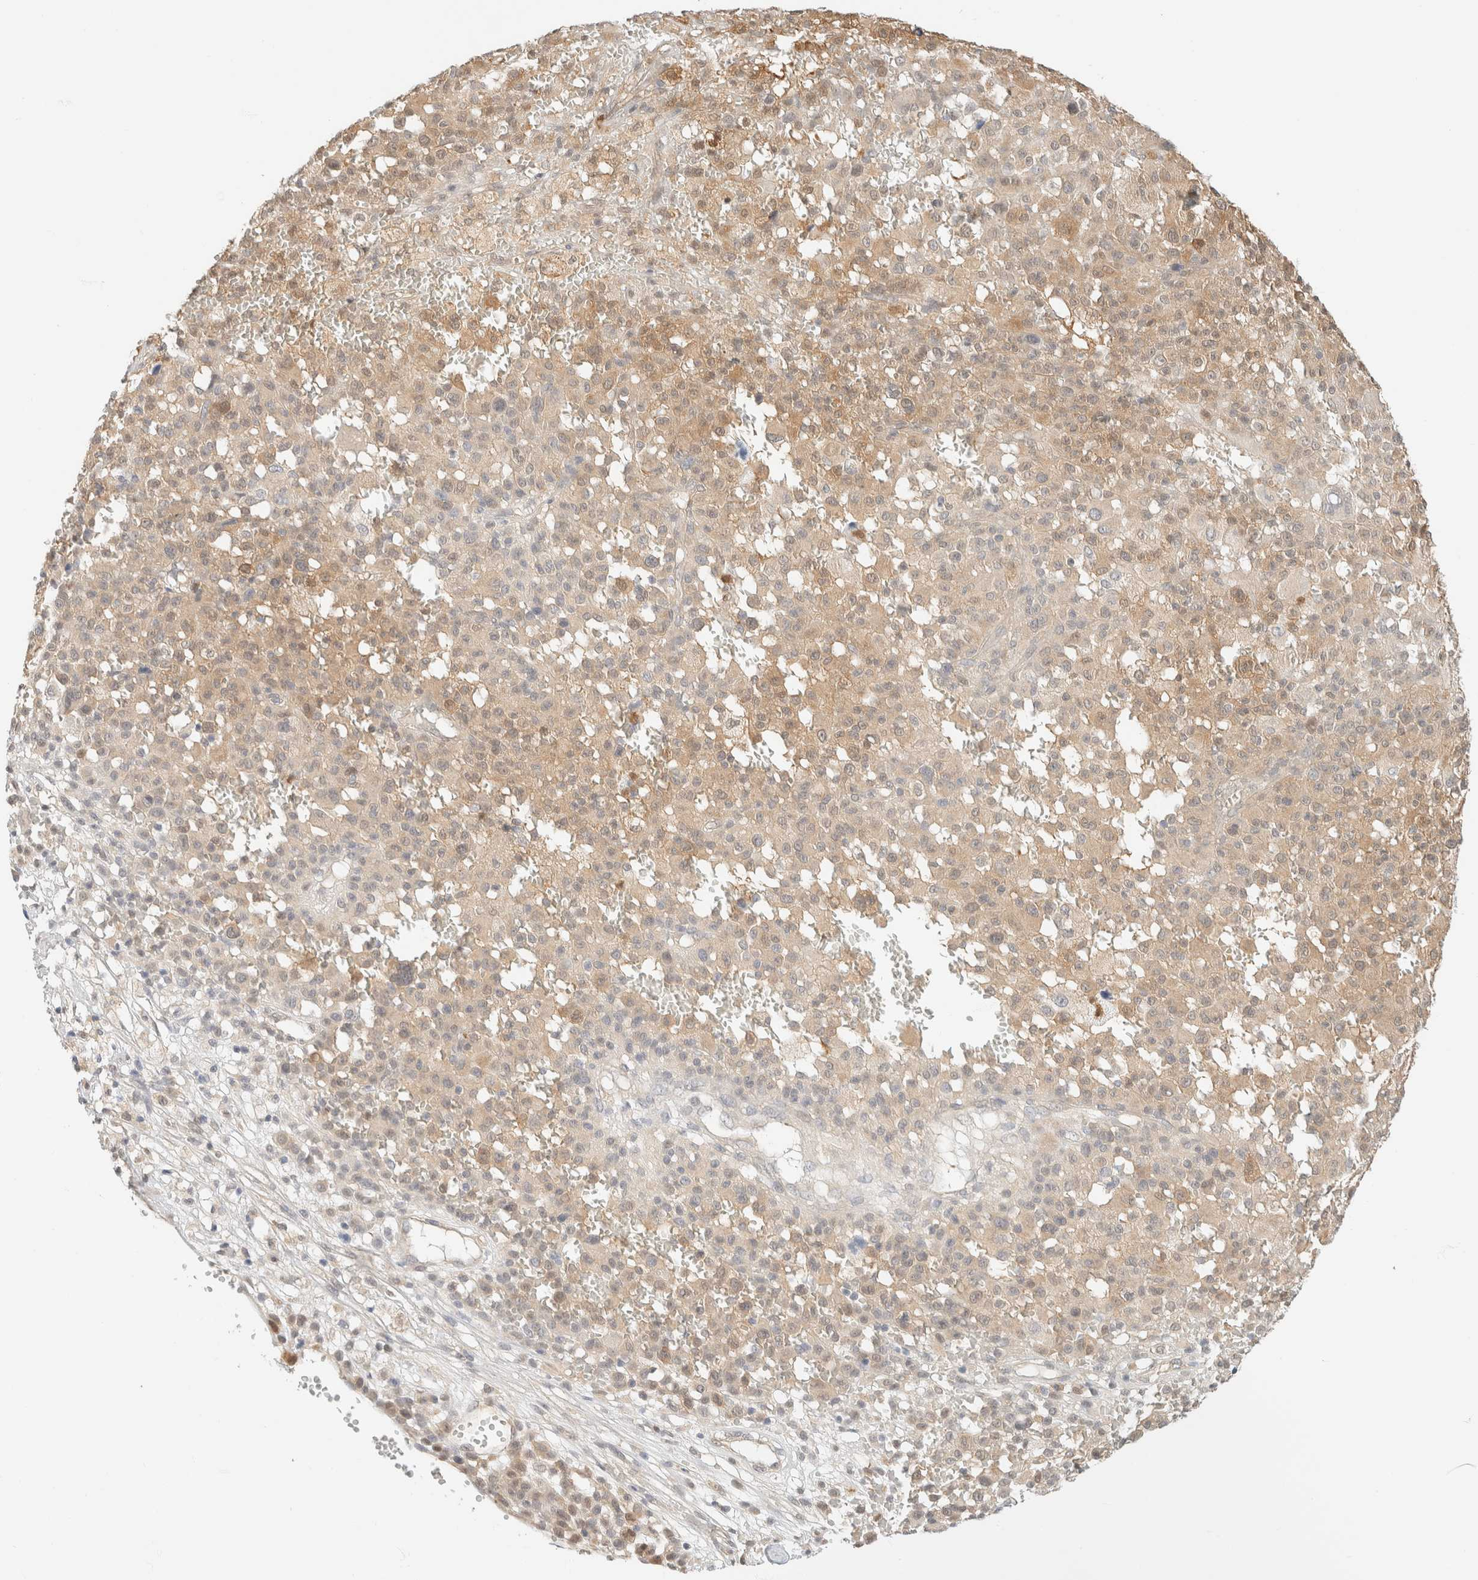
{"staining": {"intensity": "moderate", "quantity": ">75%", "location": "cytoplasmic/membranous"}, "tissue": "melanoma", "cell_type": "Tumor cells", "image_type": "cancer", "snomed": [{"axis": "morphology", "description": "Malignant melanoma, Metastatic site"}, {"axis": "topography", "description": "Skin"}], "caption": "Tumor cells show medium levels of moderate cytoplasmic/membranous staining in about >75% of cells in malignant melanoma (metastatic site).", "gene": "GPI", "patient": {"sex": "female", "age": 74}}